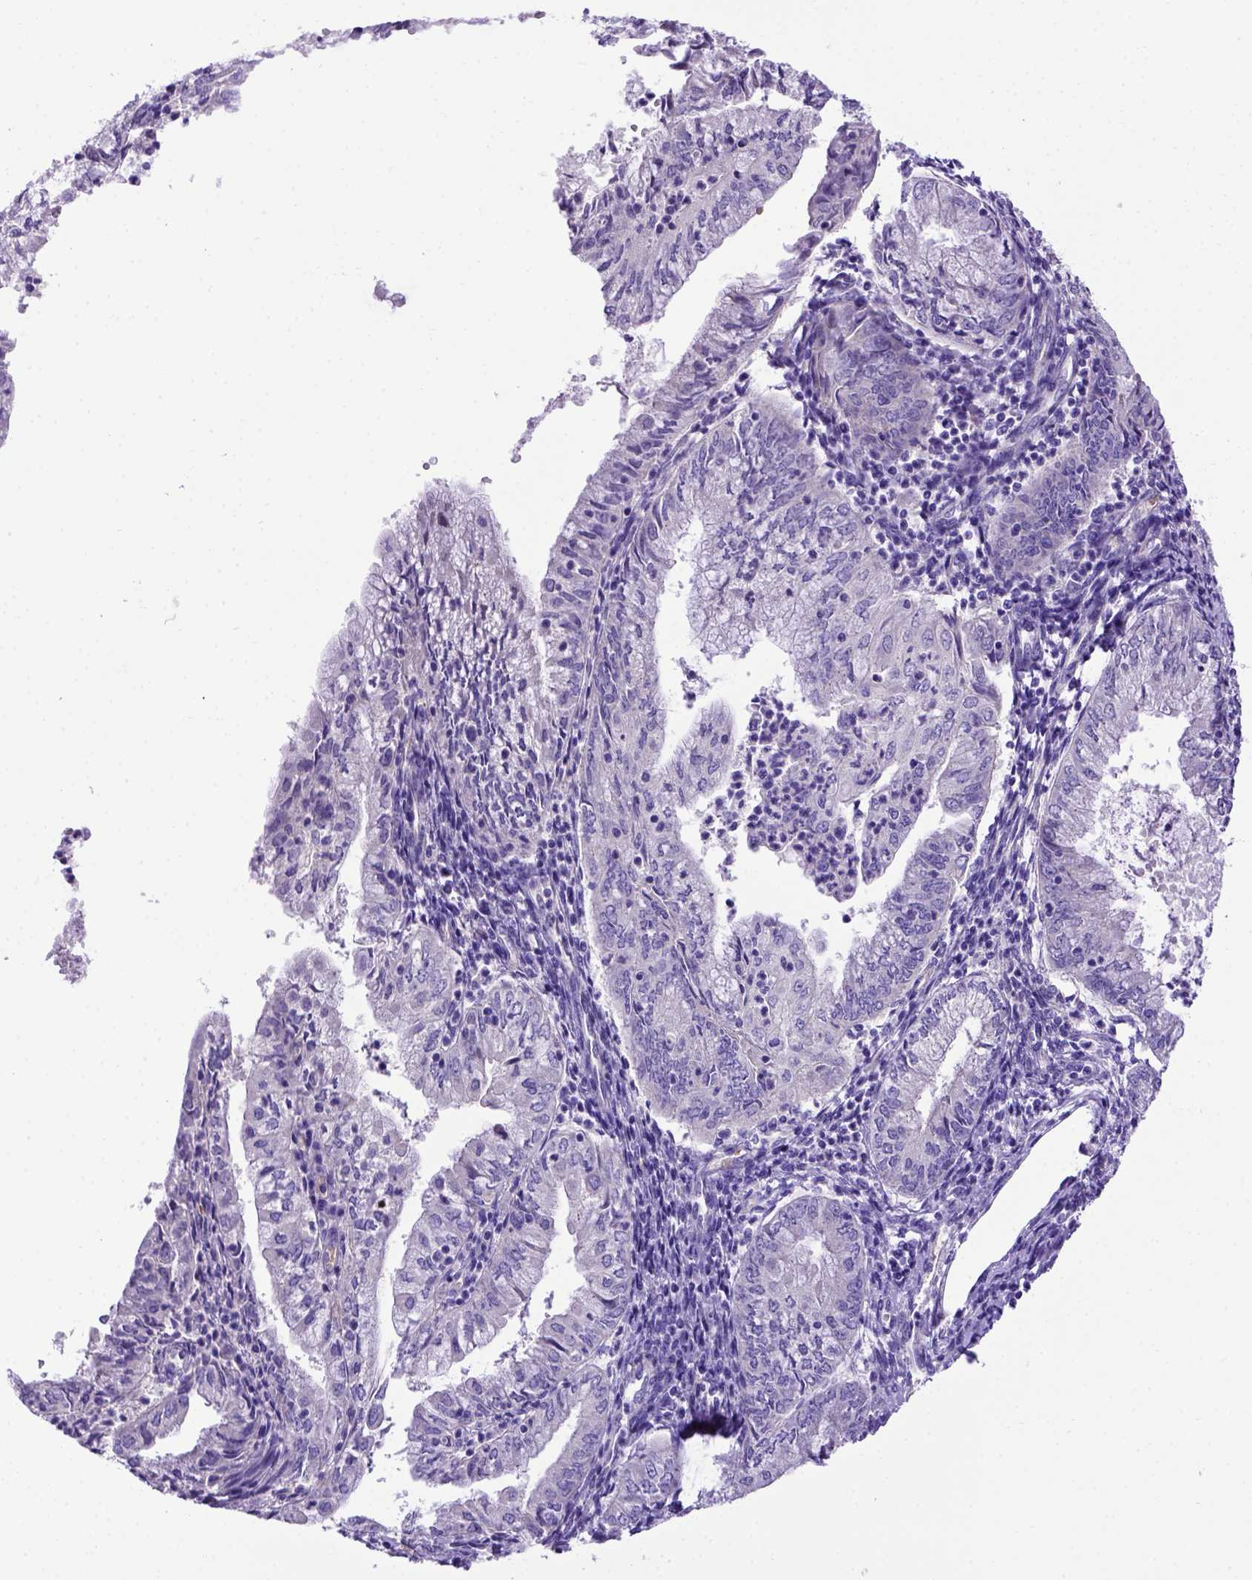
{"staining": {"intensity": "negative", "quantity": "none", "location": "none"}, "tissue": "endometrial cancer", "cell_type": "Tumor cells", "image_type": "cancer", "snomed": [{"axis": "morphology", "description": "Adenocarcinoma, NOS"}, {"axis": "topography", "description": "Endometrium"}], "caption": "An immunohistochemistry photomicrograph of endometrial cancer (adenocarcinoma) is shown. There is no staining in tumor cells of endometrial cancer (adenocarcinoma).", "gene": "ADAM12", "patient": {"sex": "female", "age": 55}}